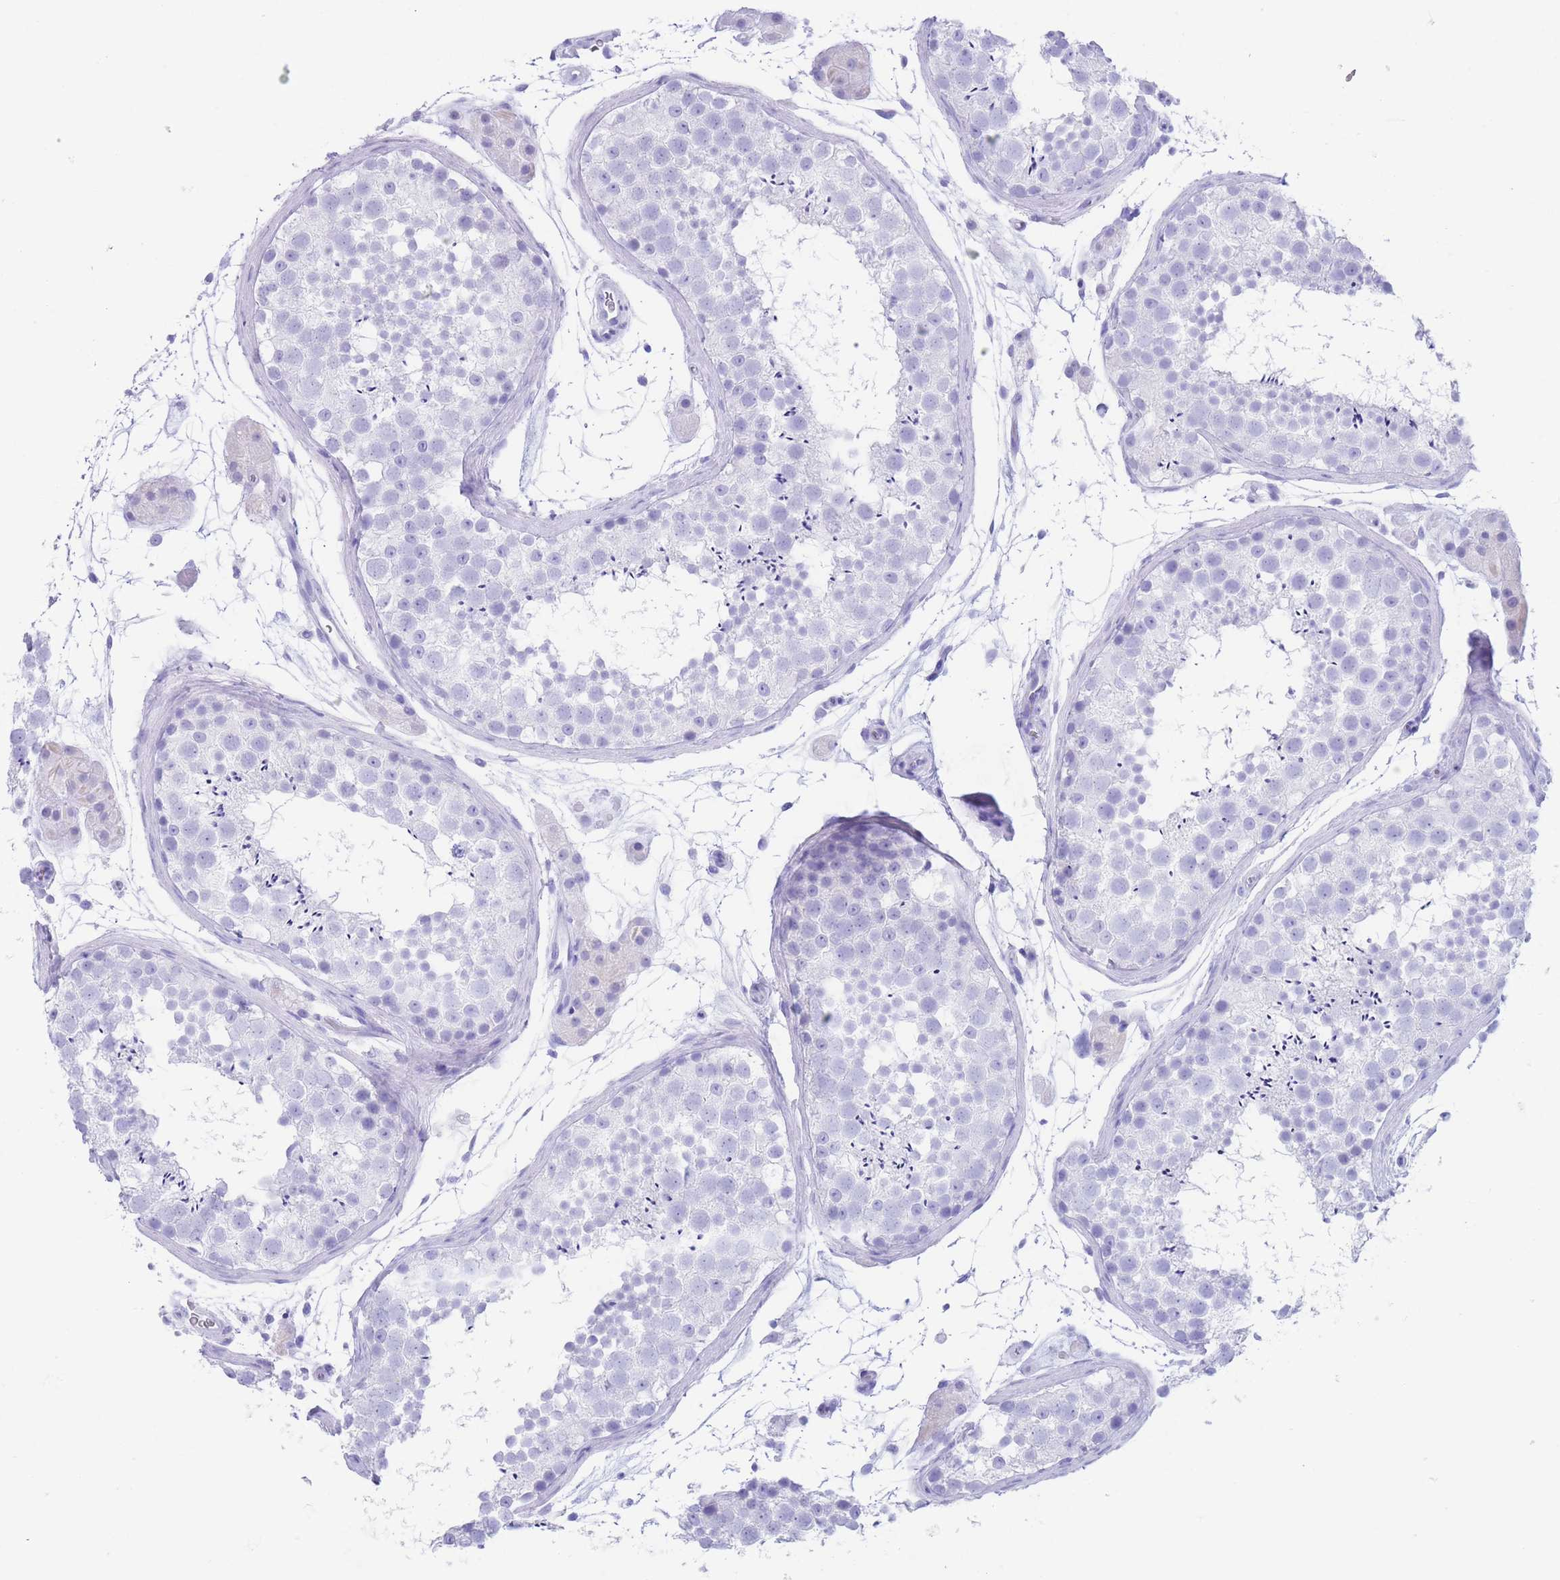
{"staining": {"intensity": "negative", "quantity": "none", "location": "none"}, "tissue": "testis", "cell_type": "Cells in seminiferous ducts", "image_type": "normal", "snomed": [{"axis": "morphology", "description": "Normal tissue, NOS"}, {"axis": "topography", "description": "Testis"}], "caption": "Unremarkable testis was stained to show a protein in brown. There is no significant expression in cells in seminiferous ducts. (DAB immunohistochemistry, high magnification).", "gene": "SLCO1B1", "patient": {"sex": "male", "age": 41}}